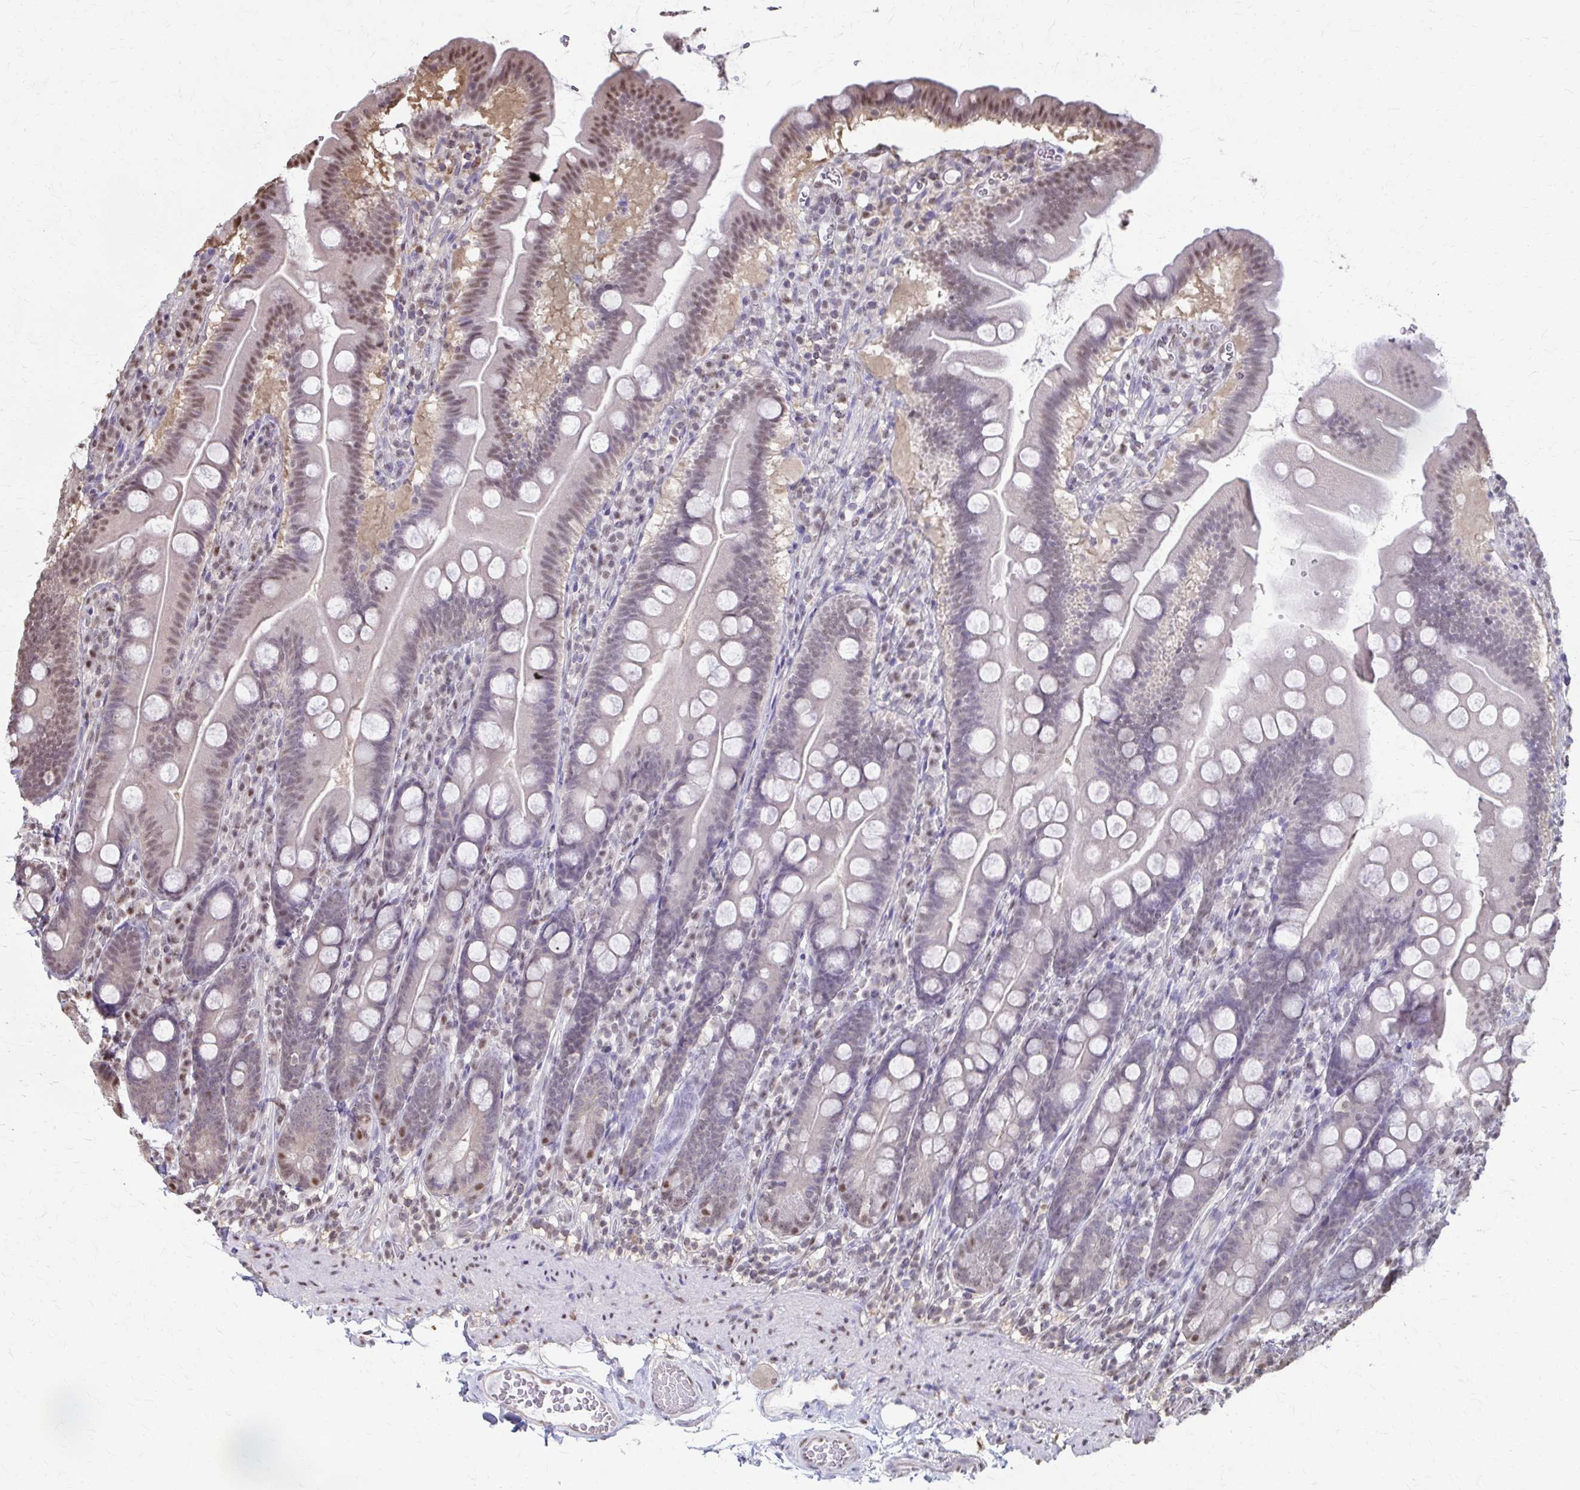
{"staining": {"intensity": "moderate", "quantity": "<25%", "location": "nuclear"}, "tissue": "duodenum", "cell_type": "Glandular cells", "image_type": "normal", "snomed": [{"axis": "morphology", "description": "Normal tissue, NOS"}, {"axis": "topography", "description": "Duodenum"}], "caption": "Immunohistochemical staining of unremarkable human duodenum exhibits moderate nuclear protein expression in about <25% of glandular cells. (brown staining indicates protein expression, while blue staining denotes nuclei).", "gene": "ING4", "patient": {"sex": "female", "age": 67}}